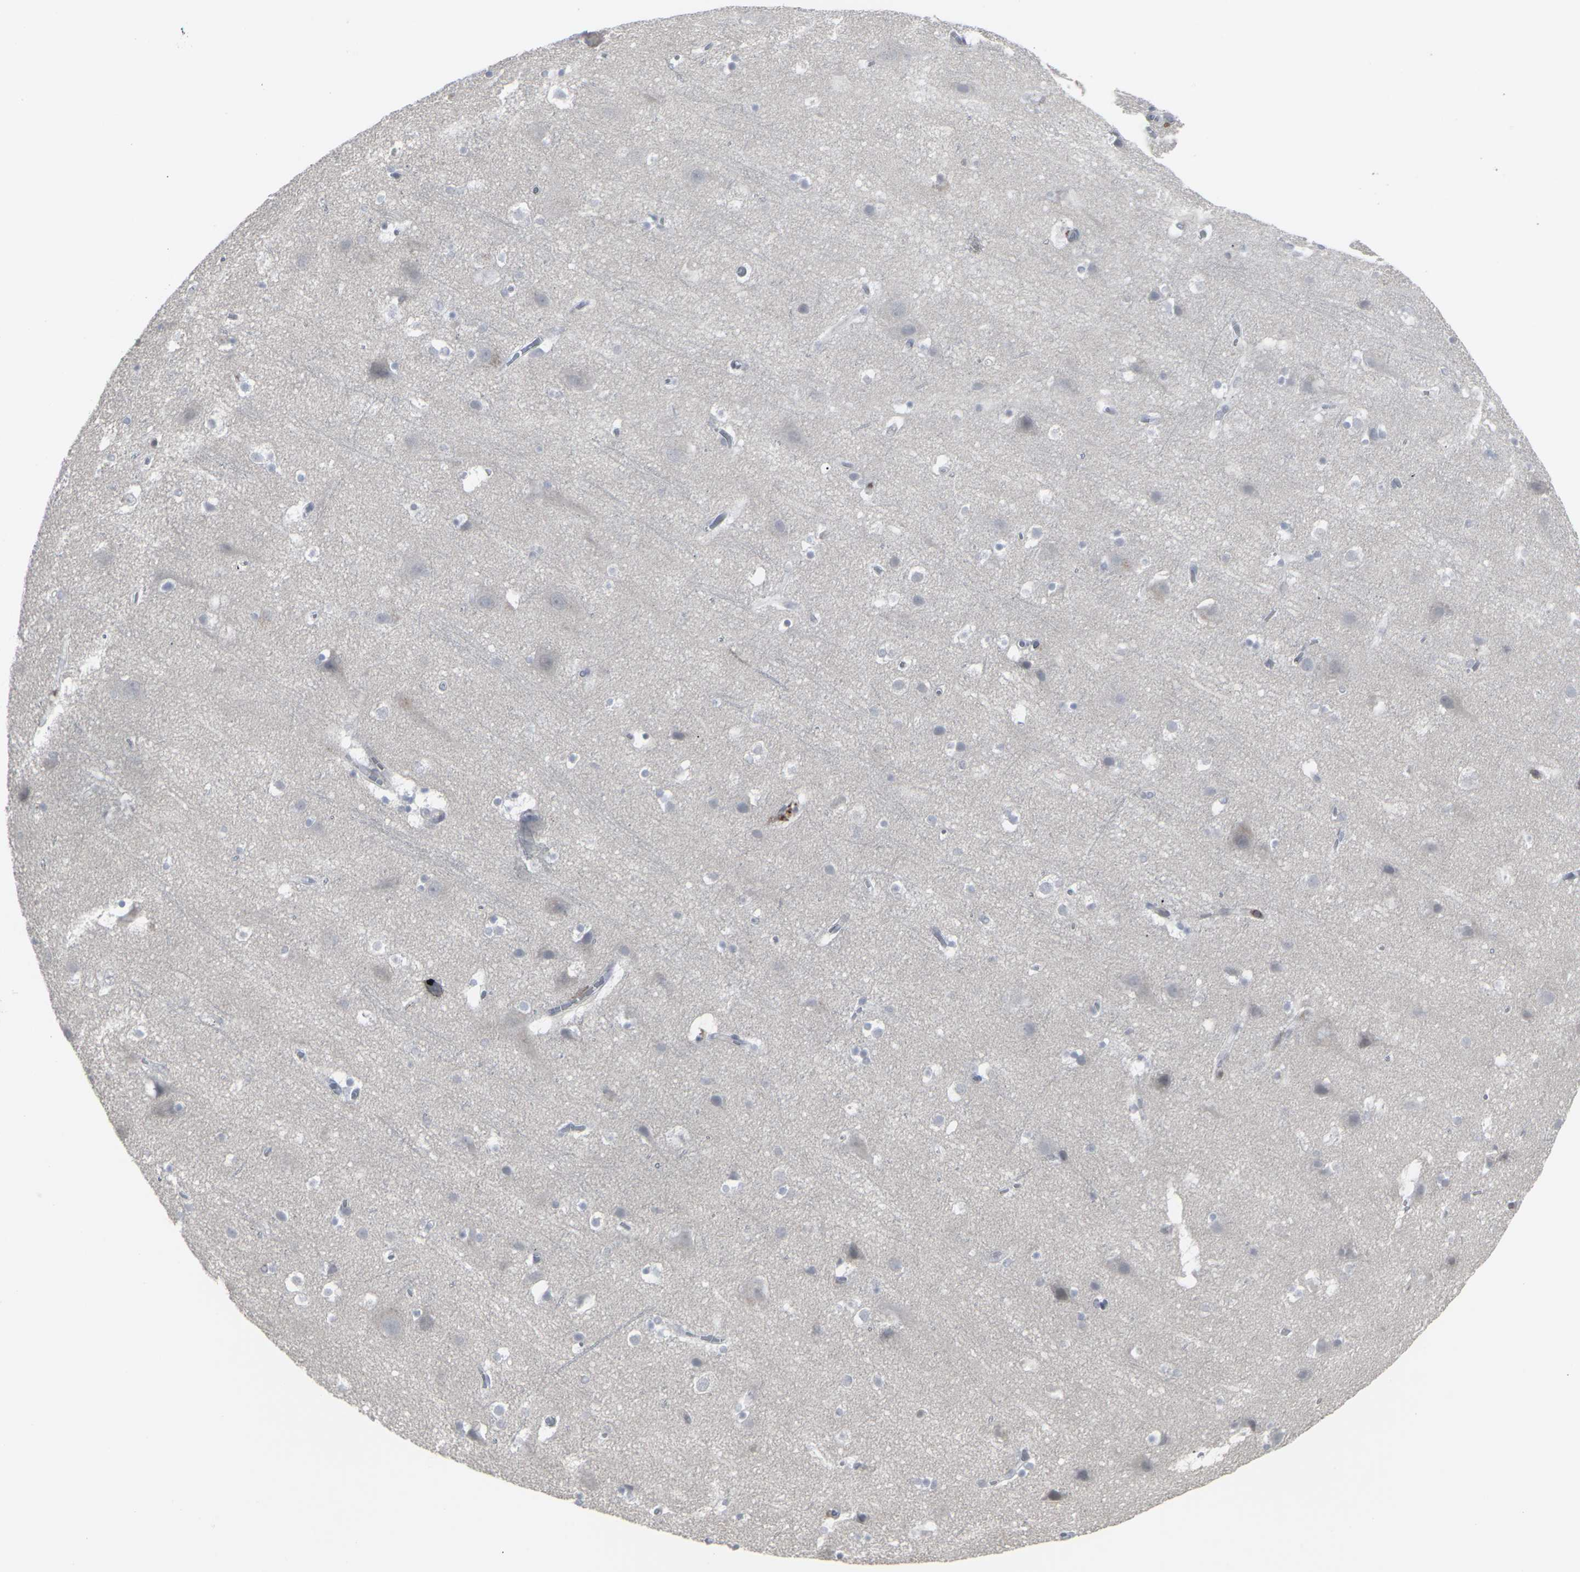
{"staining": {"intensity": "negative", "quantity": "none", "location": "none"}, "tissue": "cerebral cortex", "cell_type": "Endothelial cells", "image_type": "normal", "snomed": [{"axis": "morphology", "description": "Normal tissue, NOS"}, {"axis": "topography", "description": "Cerebral cortex"}], "caption": "Micrograph shows no protein expression in endothelial cells of benign cerebral cortex.", "gene": "APOBEC2", "patient": {"sex": "male", "age": 45}}